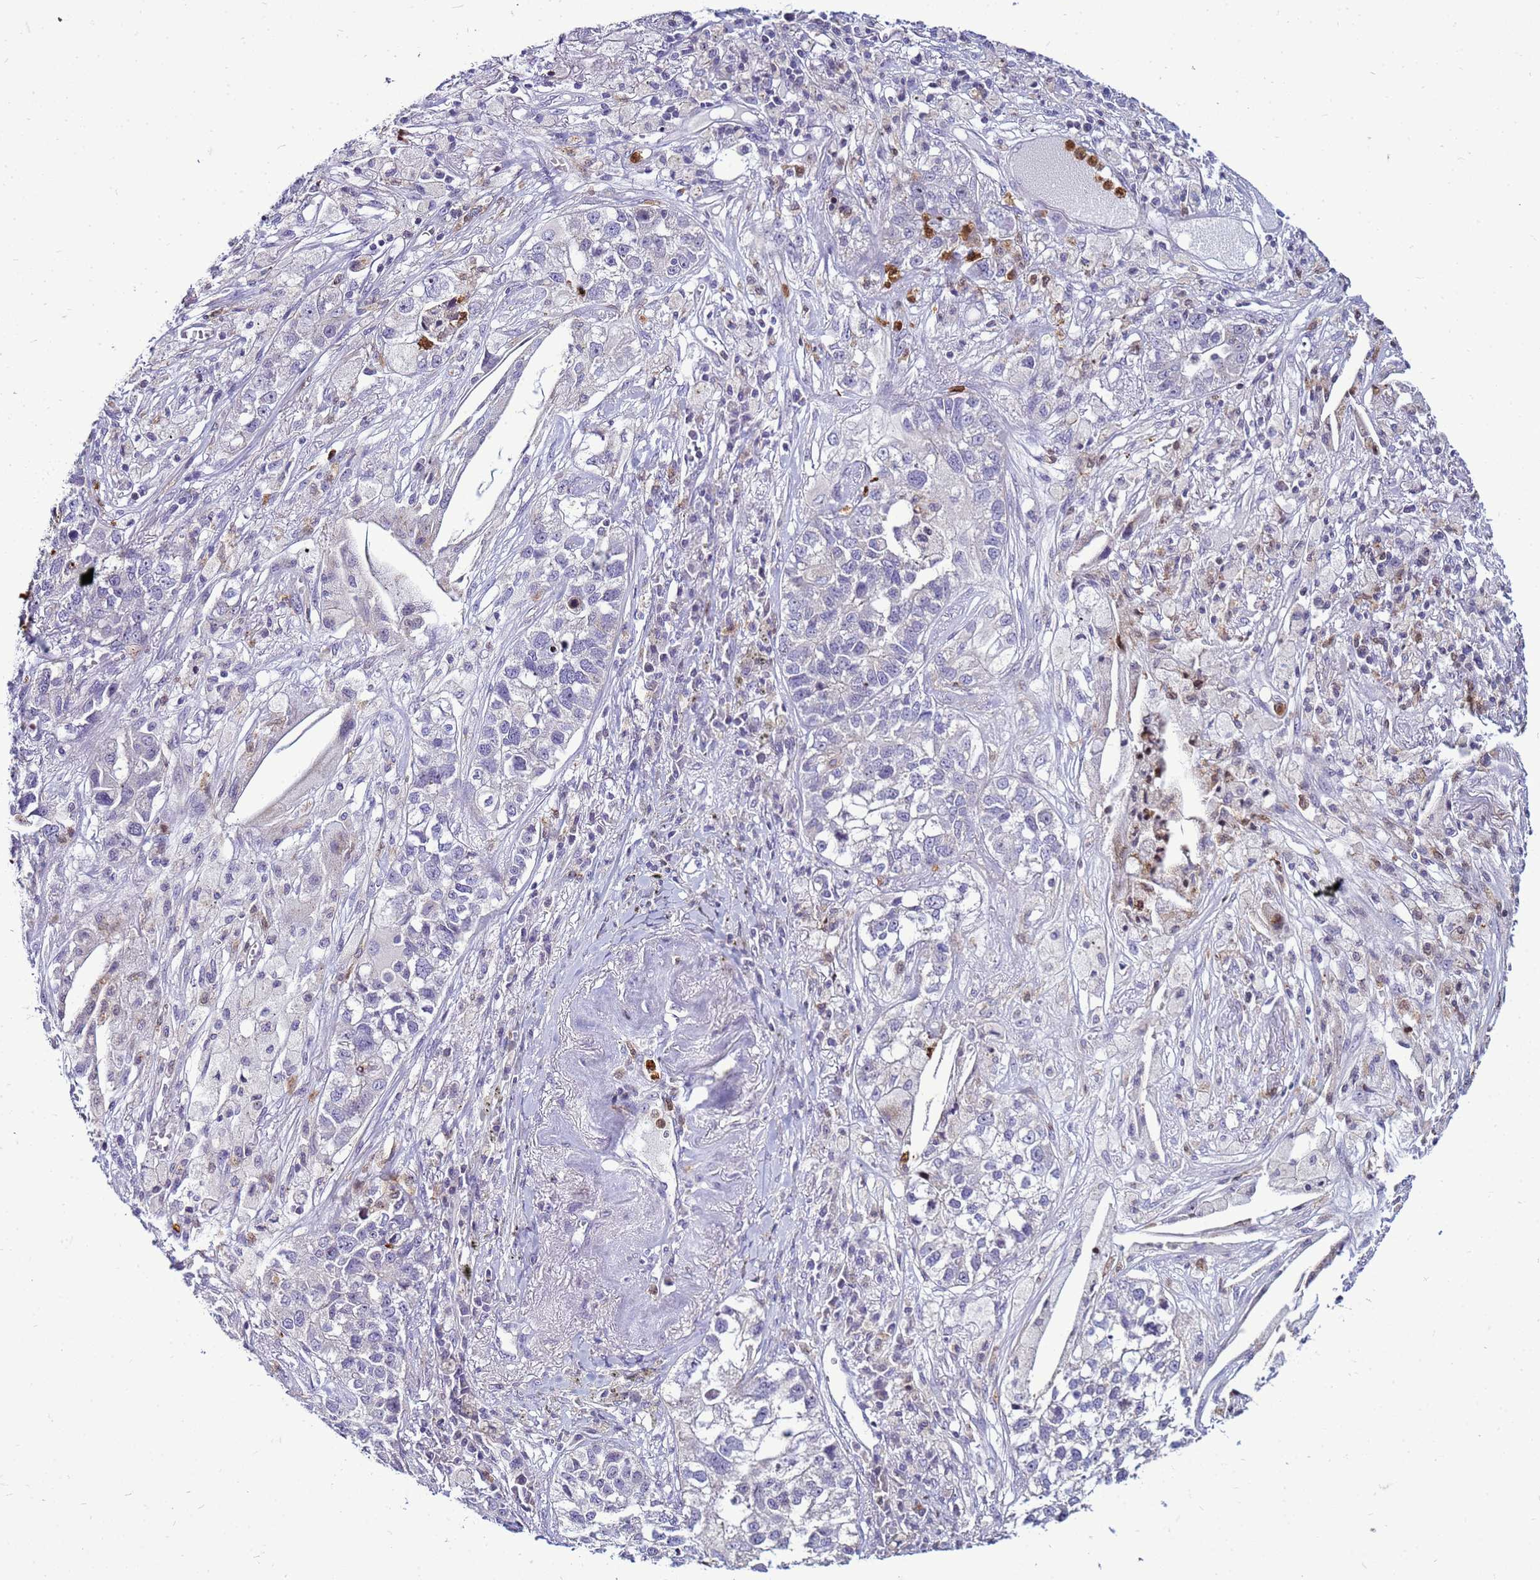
{"staining": {"intensity": "negative", "quantity": "none", "location": "none"}, "tissue": "lung cancer", "cell_type": "Tumor cells", "image_type": "cancer", "snomed": [{"axis": "morphology", "description": "Adenocarcinoma, NOS"}, {"axis": "topography", "description": "Lung"}], "caption": "Protein analysis of lung cancer (adenocarcinoma) shows no significant positivity in tumor cells.", "gene": "VPS4B", "patient": {"sex": "male", "age": 49}}